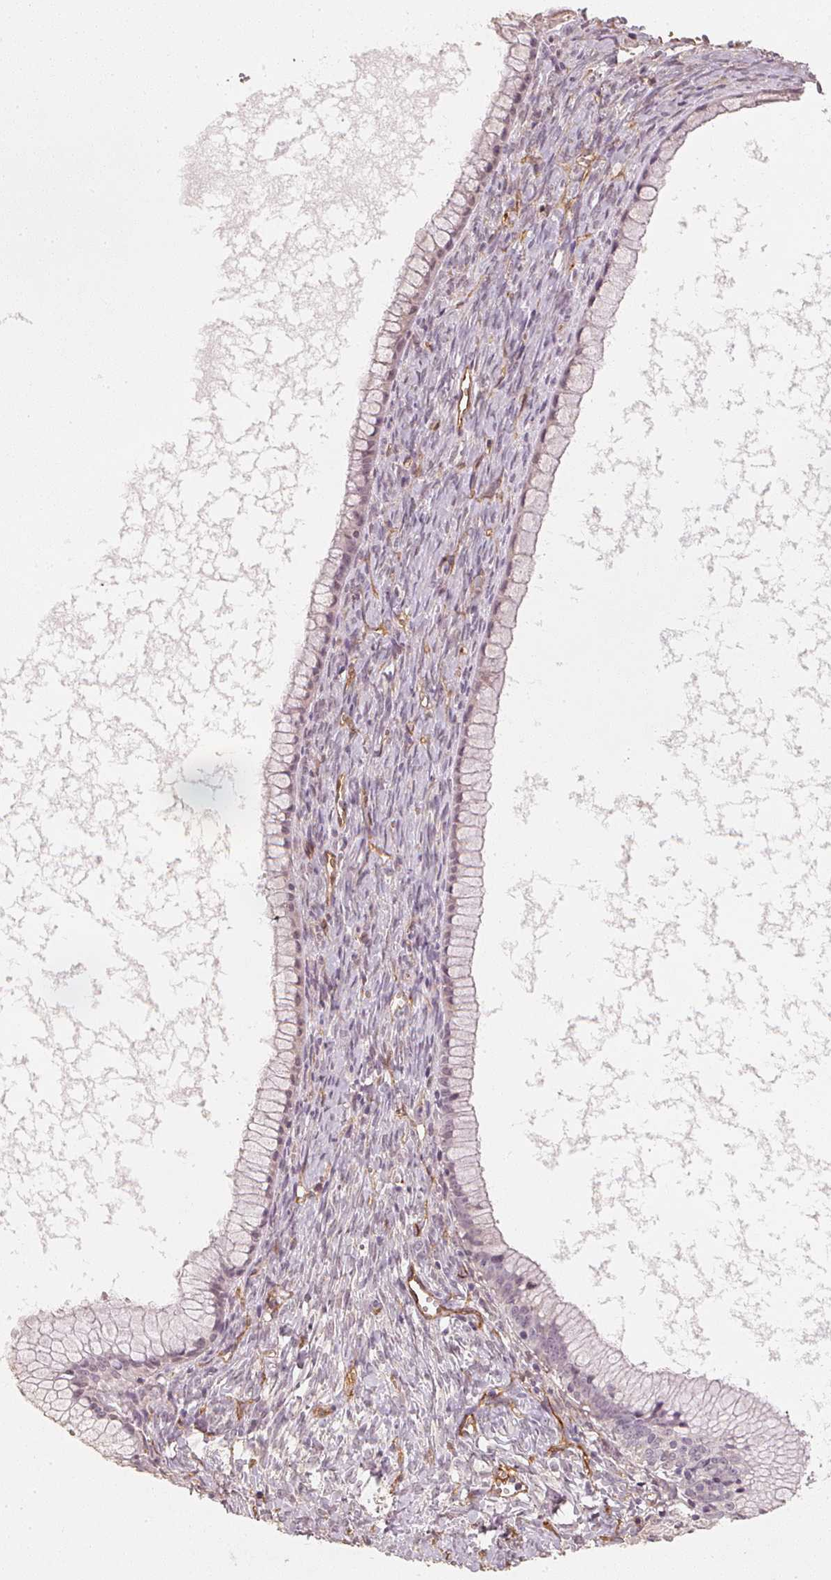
{"staining": {"intensity": "negative", "quantity": "none", "location": "none"}, "tissue": "ovarian cancer", "cell_type": "Tumor cells", "image_type": "cancer", "snomed": [{"axis": "morphology", "description": "Cystadenocarcinoma, mucinous, NOS"}, {"axis": "topography", "description": "Ovary"}], "caption": "Immunohistochemistry (IHC) micrograph of ovarian cancer (mucinous cystadenocarcinoma) stained for a protein (brown), which displays no expression in tumor cells.", "gene": "CIB1", "patient": {"sex": "female", "age": 41}}